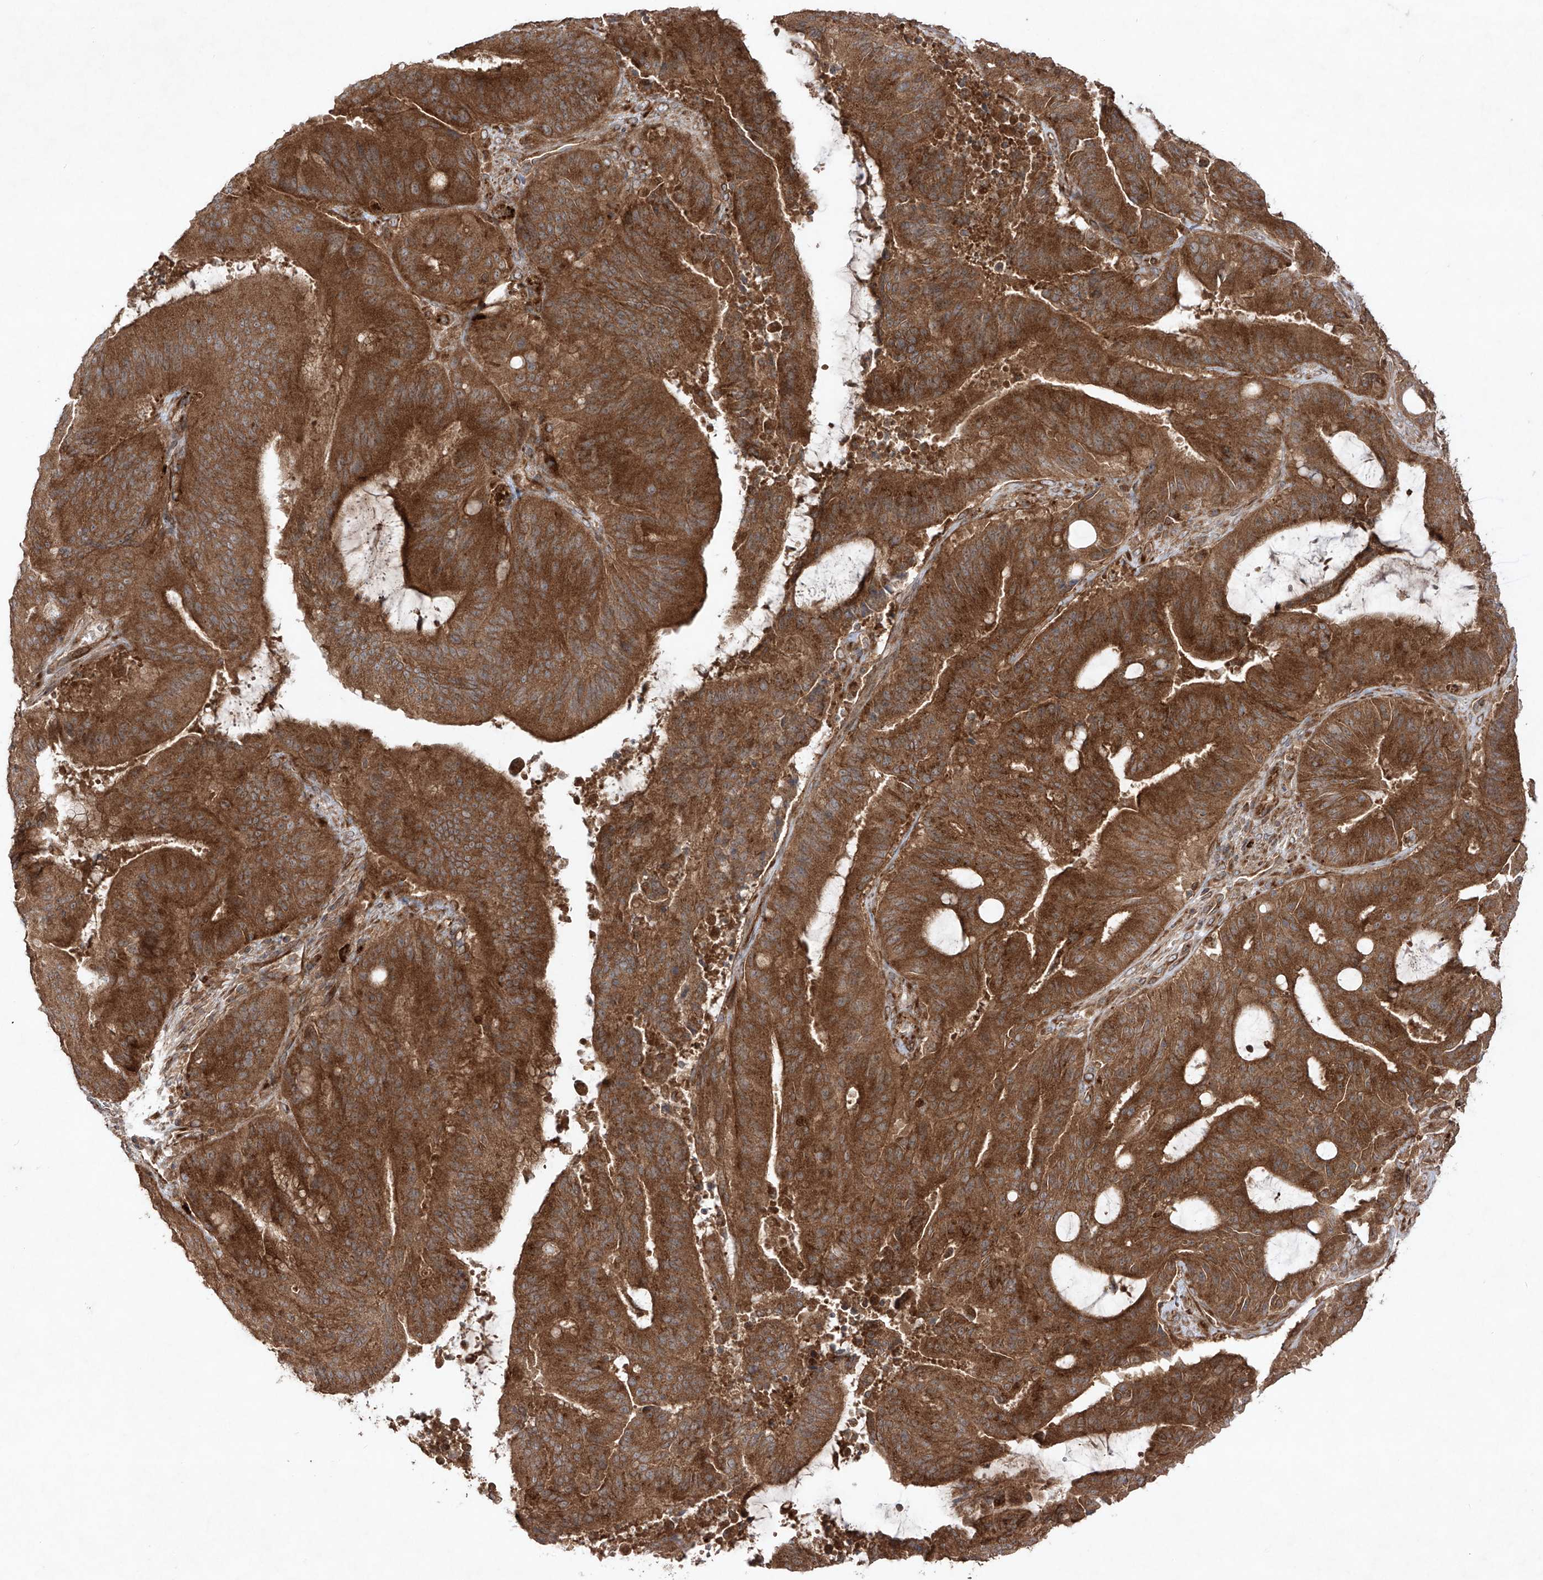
{"staining": {"intensity": "strong", "quantity": ">75%", "location": "cytoplasmic/membranous"}, "tissue": "liver cancer", "cell_type": "Tumor cells", "image_type": "cancer", "snomed": [{"axis": "morphology", "description": "Normal tissue, NOS"}, {"axis": "morphology", "description": "Cholangiocarcinoma"}, {"axis": "topography", "description": "Liver"}, {"axis": "topography", "description": "Peripheral nerve tissue"}], "caption": "Brown immunohistochemical staining in liver cancer exhibits strong cytoplasmic/membranous expression in about >75% of tumor cells.", "gene": "YKT6", "patient": {"sex": "female", "age": 73}}